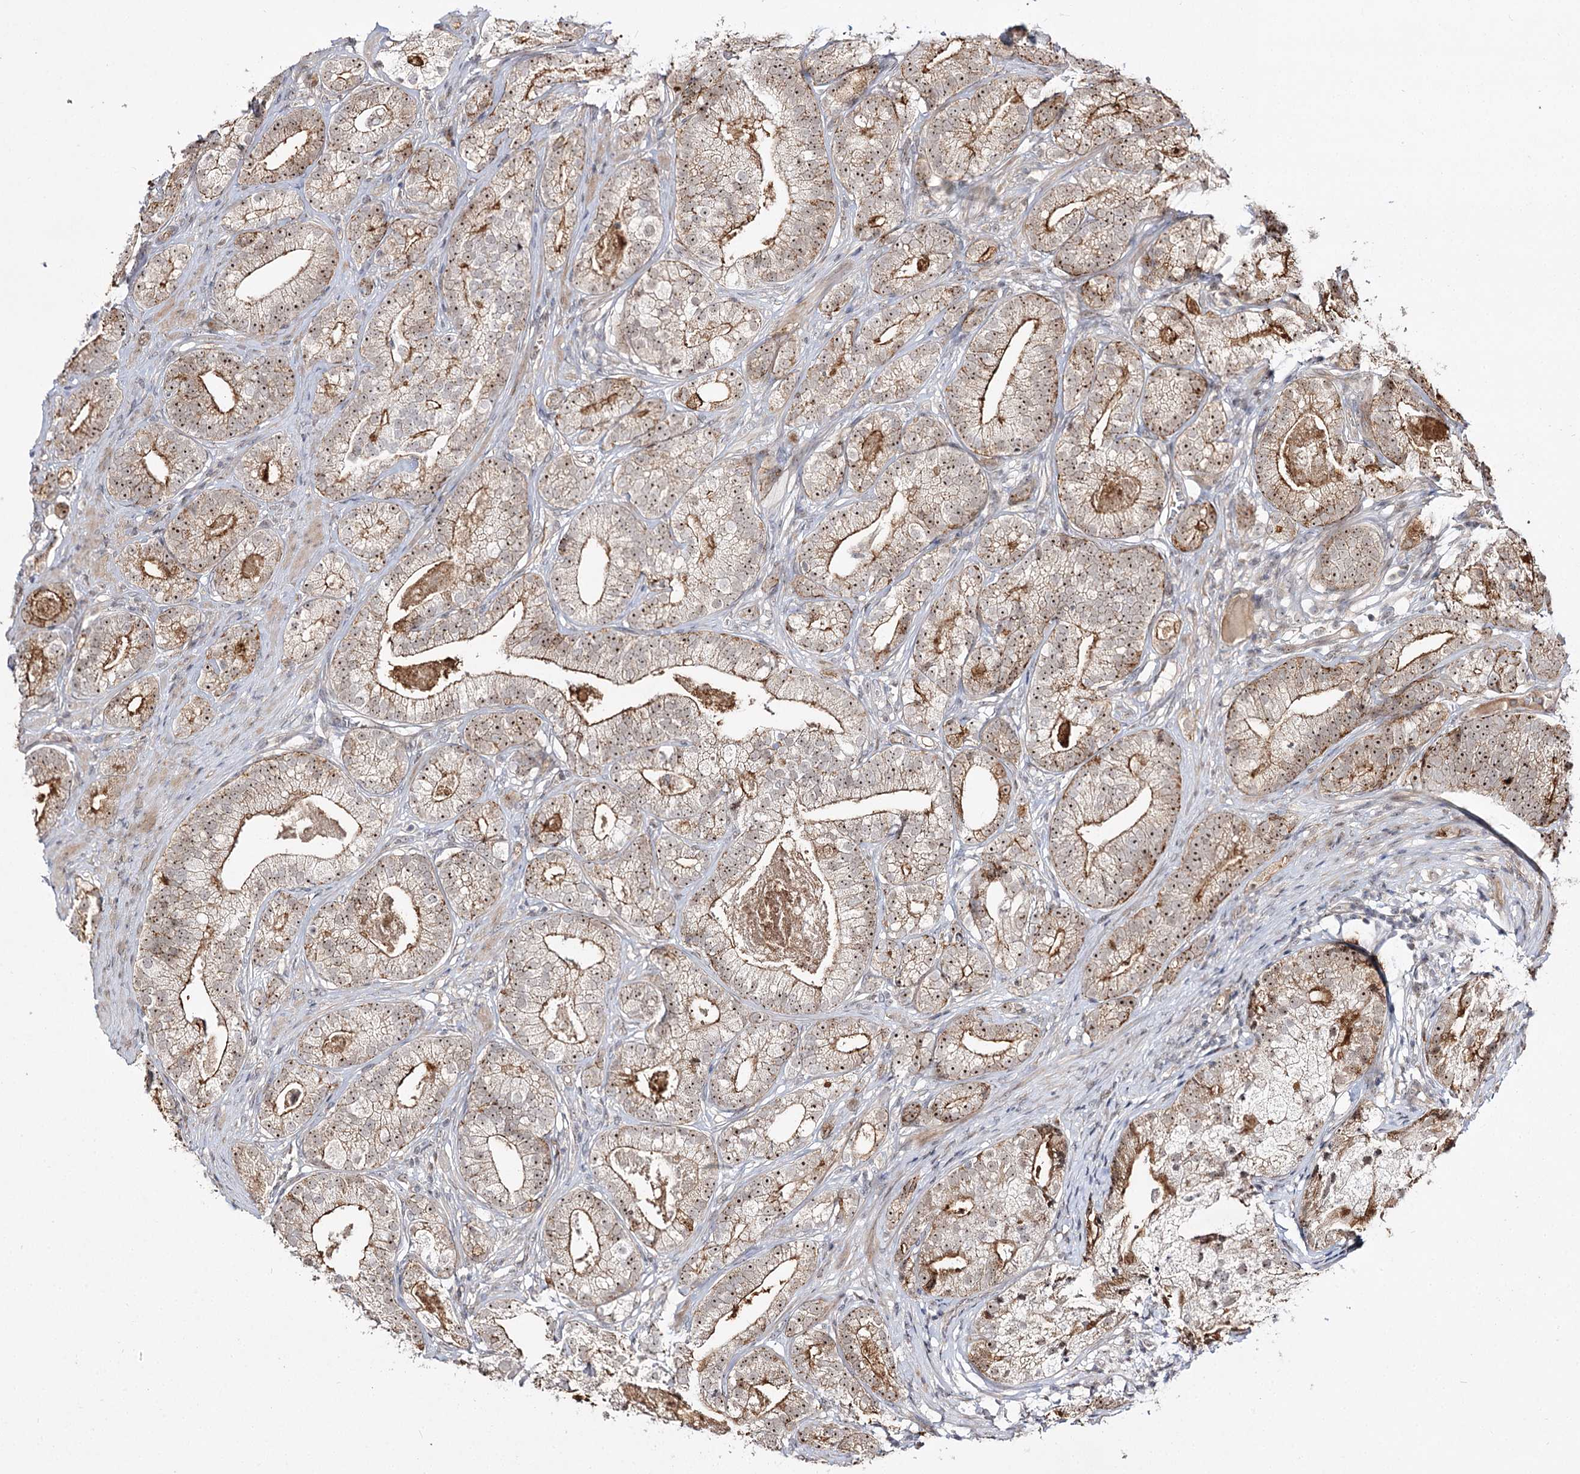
{"staining": {"intensity": "moderate", "quantity": ">75%", "location": "cytoplasmic/membranous,nuclear"}, "tissue": "prostate cancer", "cell_type": "Tumor cells", "image_type": "cancer", "snomed": [{"axis": "morphology", "description": "Adenocarcinoma, High grade"}, {"axis": "topography", "description": "Prostate"}], "caption": "There is medium levels of moderate cytoplasmic/membranous and nuclear staining in tumor cells of high-grade adenocarcinoma (prostate), as demonstrated by immunohistochemical staining (brown color).", "gene": "RRP9", "patient": {"sex": "male", "age": 69}}